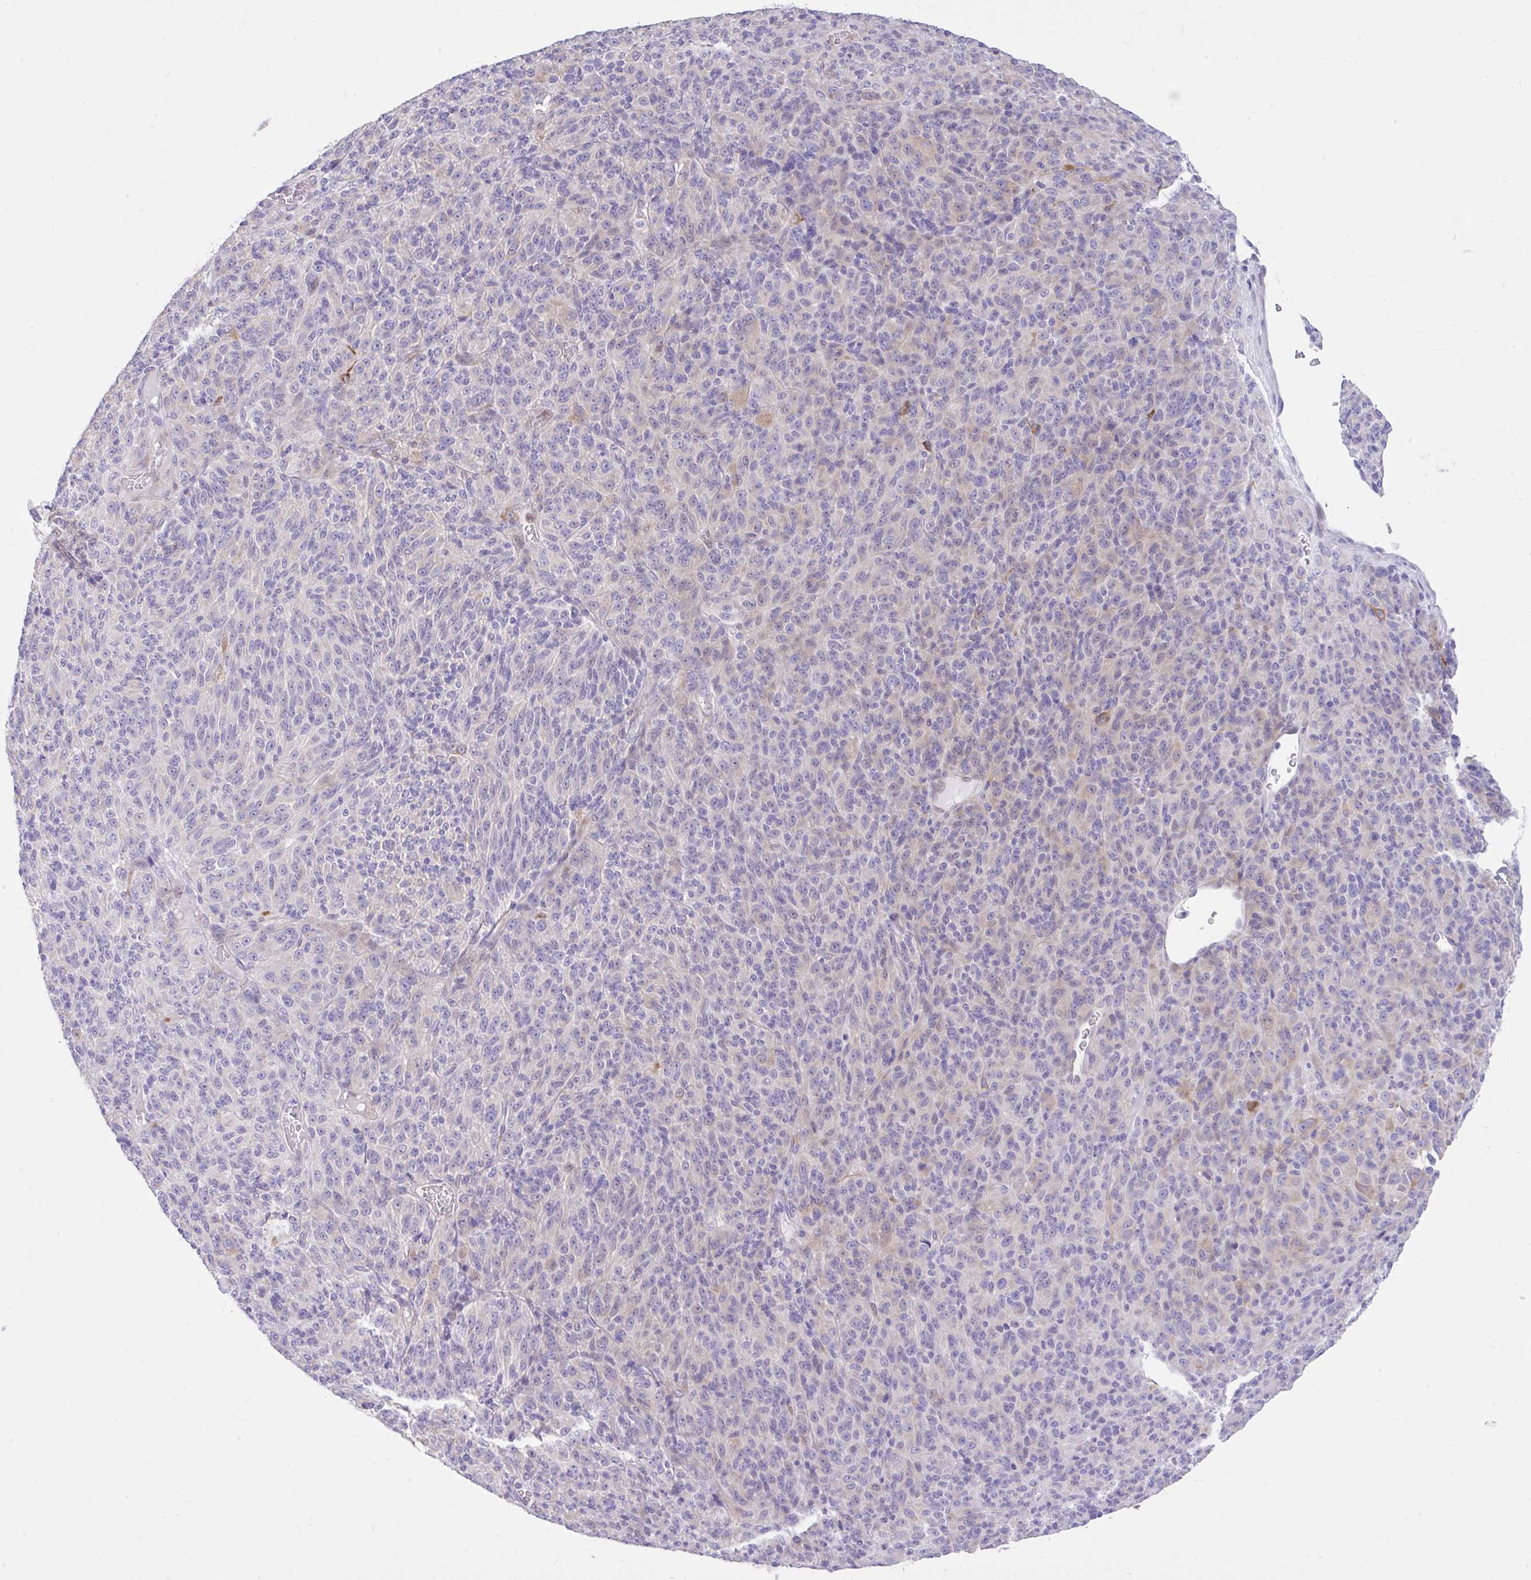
{"staining": {"intensity": "negative", "quantity": "none", "location": "none"}, "tissue": "melanoma", "cell_type": "Tumor cells", "image_type": "cancer", "snomed": [{"axis": "morphology", "description": "Malignant melanoma, Metastatic site"}, {"axis": "topography", "description": "Brain"}], "caption": "Photomicrograph shows no protein positivity in tumor cells of melanoma tissue. Nuclei are stained in blue.", "gene": "EEF1A2", "patient": {"sex": "female", "age": 56}}